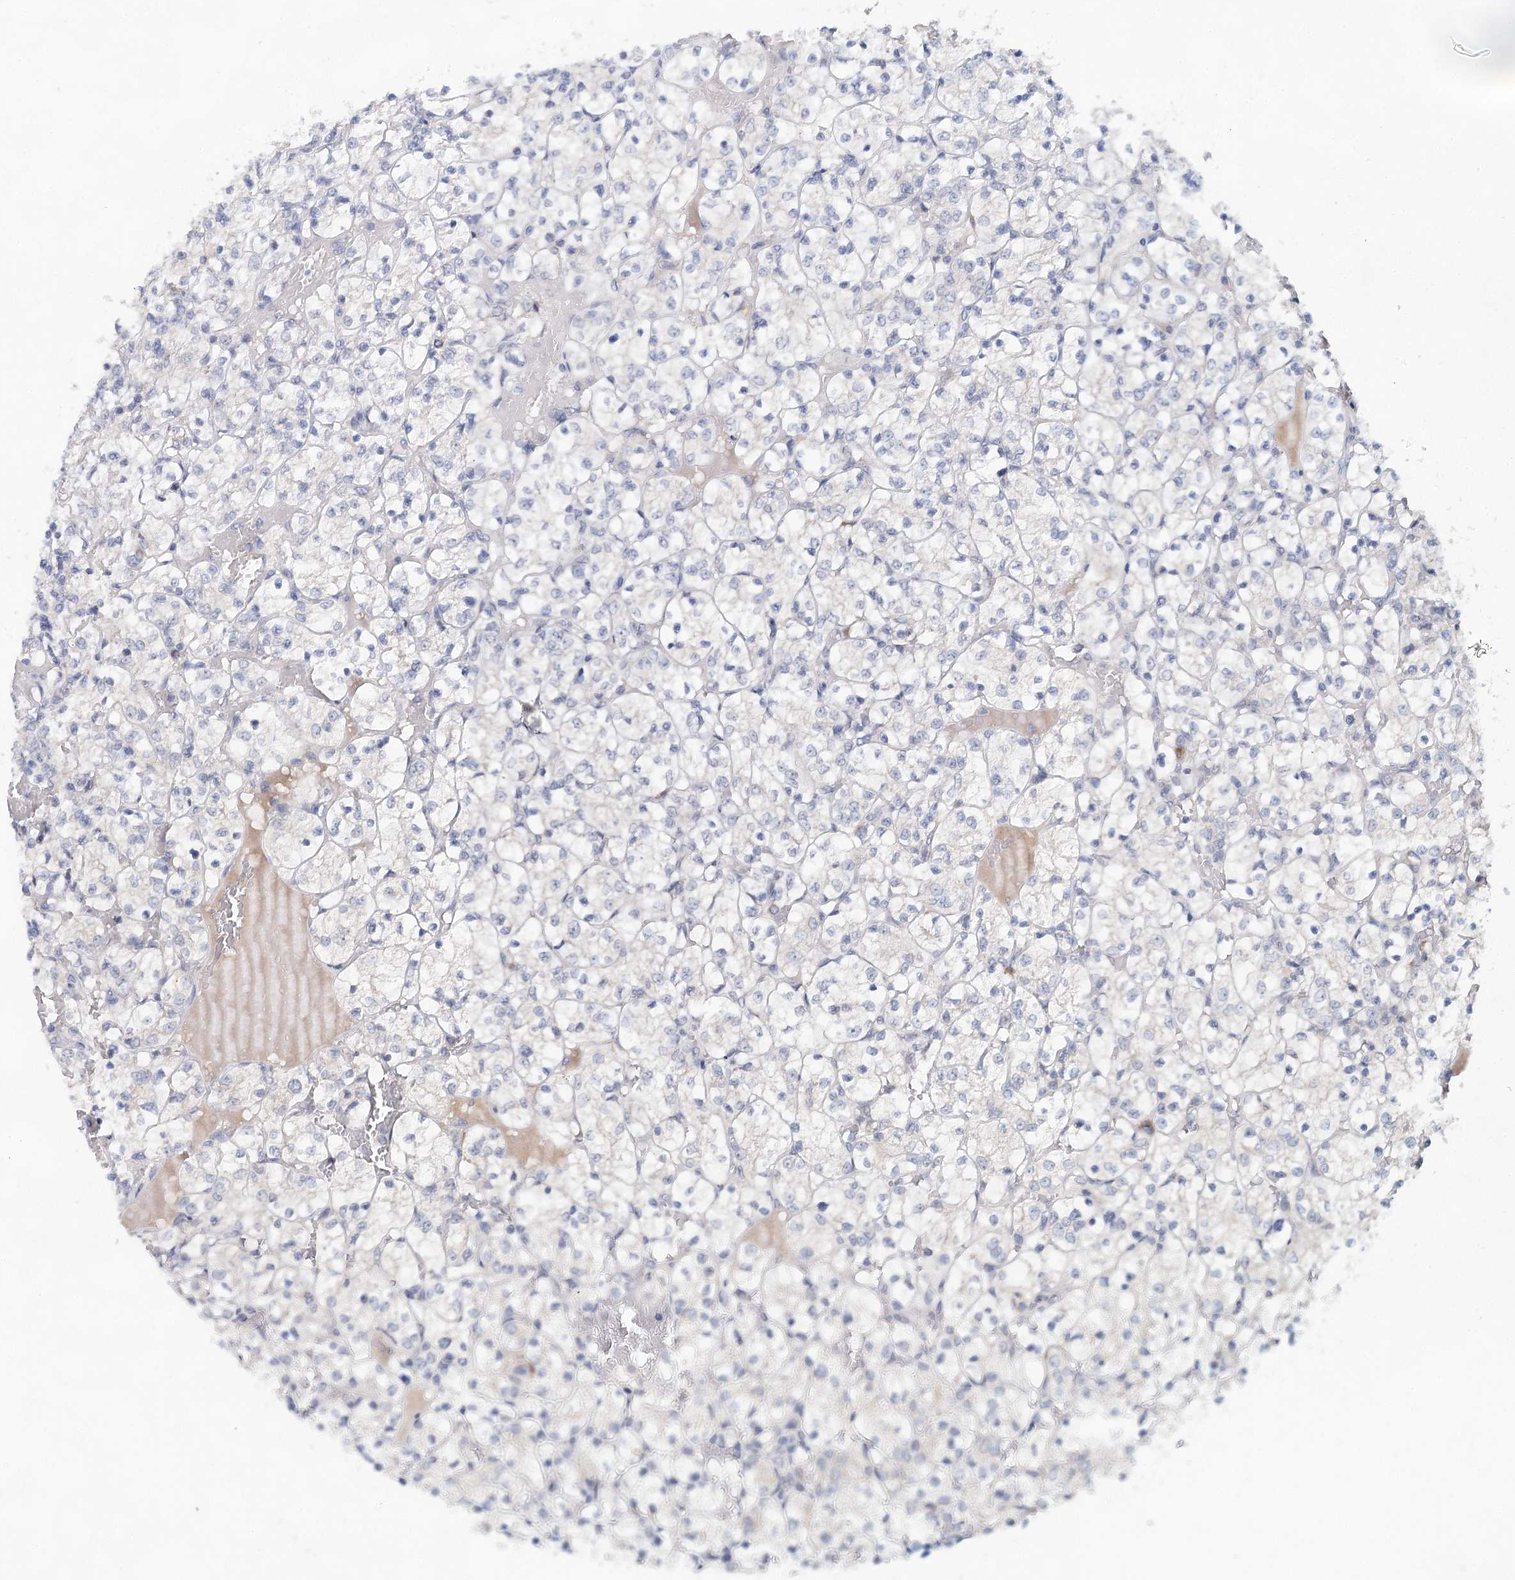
{"staining": {"intensity": "negative", "quantity": "none", "location": "none"}, "tissue": "renal cancer", "cell_type": "Tumor cells", "image_type": "cancer", "snomed": [{"axis": "morphology", "description": "Adenocarcinoma, NOS"}, {"axis": "topography", "description": "Kidney"}], "caption": "This is a histopathology image of immunohistochemistry staining of renal adenocarcinoma, which shows no expression in tumor cells.", "gene": "BLTP1", "patient": {"sex": "female", "age": 69}}